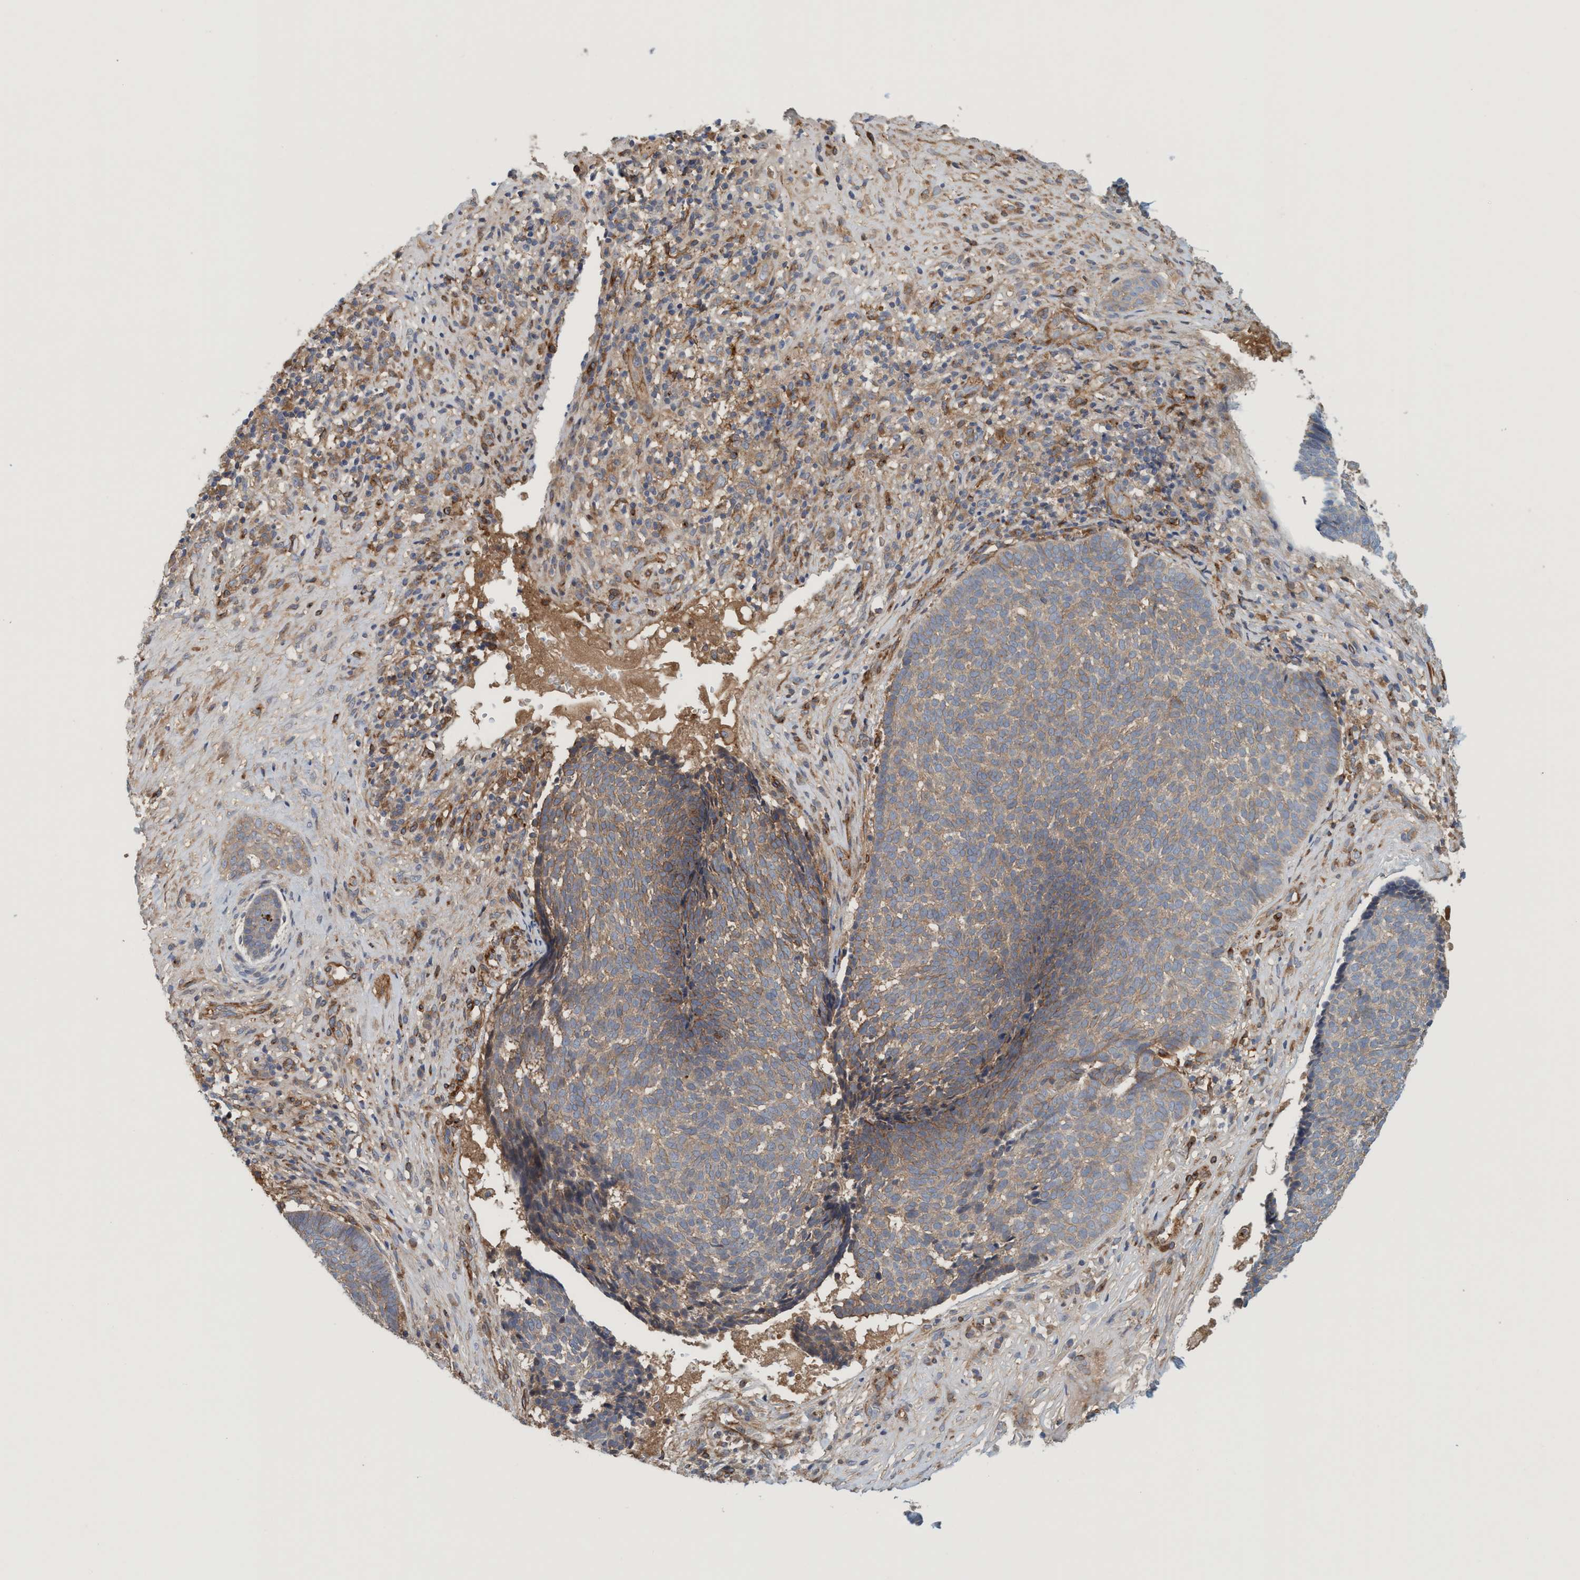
{"staining": {"intensity": "weak", "quantity": ">75%", "location": "cytoplasmic/membranous"}, "tissue": "skin cancer", "cell_type": "Tumor cells", "image_type": "cancer", "snomed": [{"axis": "morphology", "description": "Basal cell carcinoma"}, {"axis": "topography", "description": "Skin"}], "caption": "IHC (DAB) staining of human skin basal cell carcinoma demonstrates weak cytoplasmic/membranous protein expression in about >75% of tumor cells.", "gene": "SPECC1", "patient": {"sex": "male", "age": 84}}